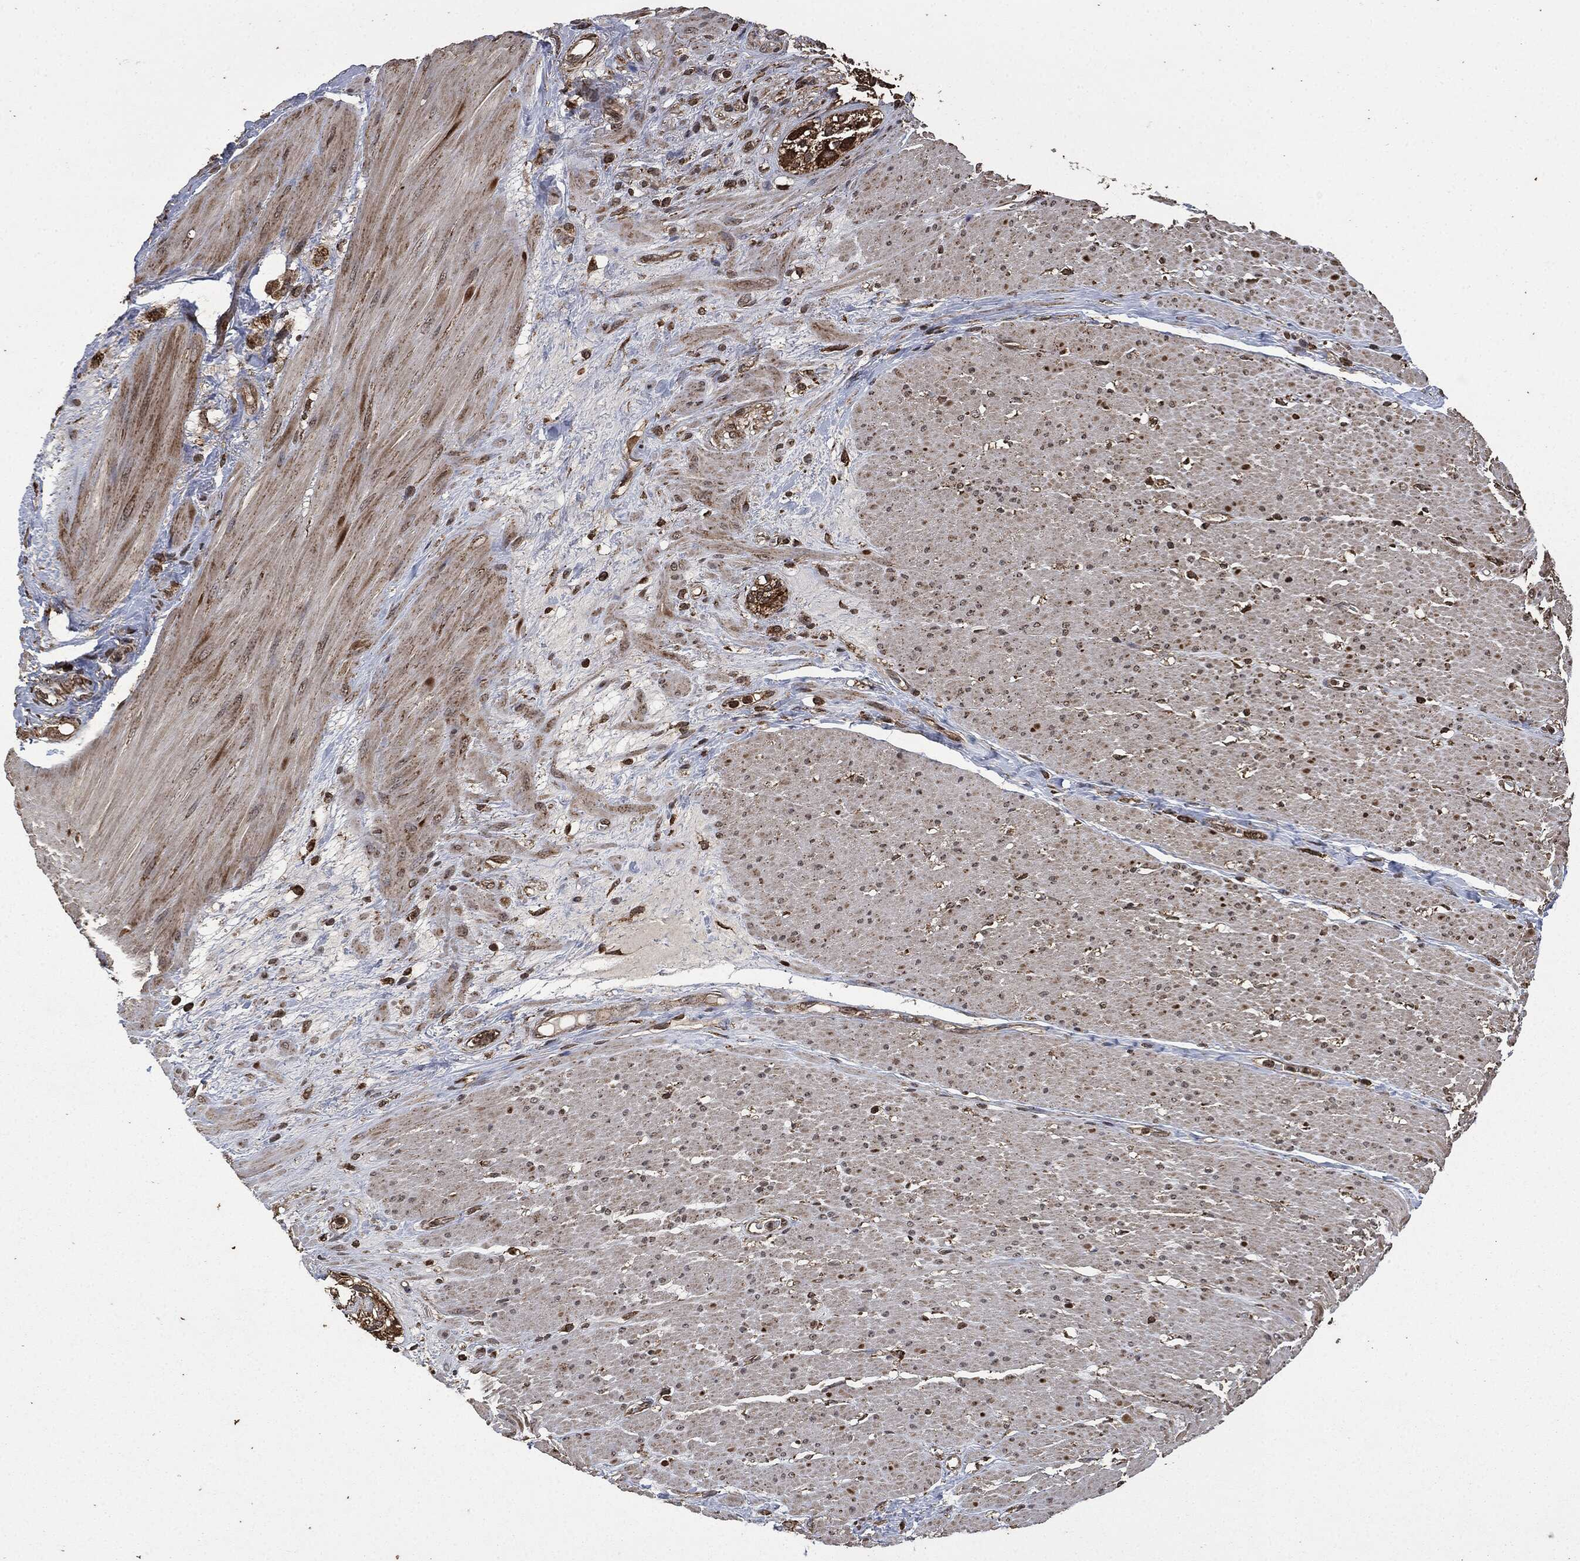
{"staining": {"intensity": "weak", "quantity": ">75%", "location": "cytoplasmic/membranous"}, "tissue": "smooth muscle", "cell_type": "Smooth muscle cells", "image_type": "normal", "snomed": [{"axis": "morphology", "description": "Normal tissue, NOS"}, {"axis": "topography", "description": "Soft tissue"}, {"axis": "topography", "description": "Smooth muscle"}], "caption": "IHC histopathology image of benign smooth muscle: human smooth muscle stained using immunohistochemistry shows low levels of weak protein expression localized specifically in the cytoplasmic/membranous of smooth muscle cells, appearing as a cytoplasmic/membranous brown color.", "gene": "LIG3", "patient": {"sex": "male", "age": 72}}